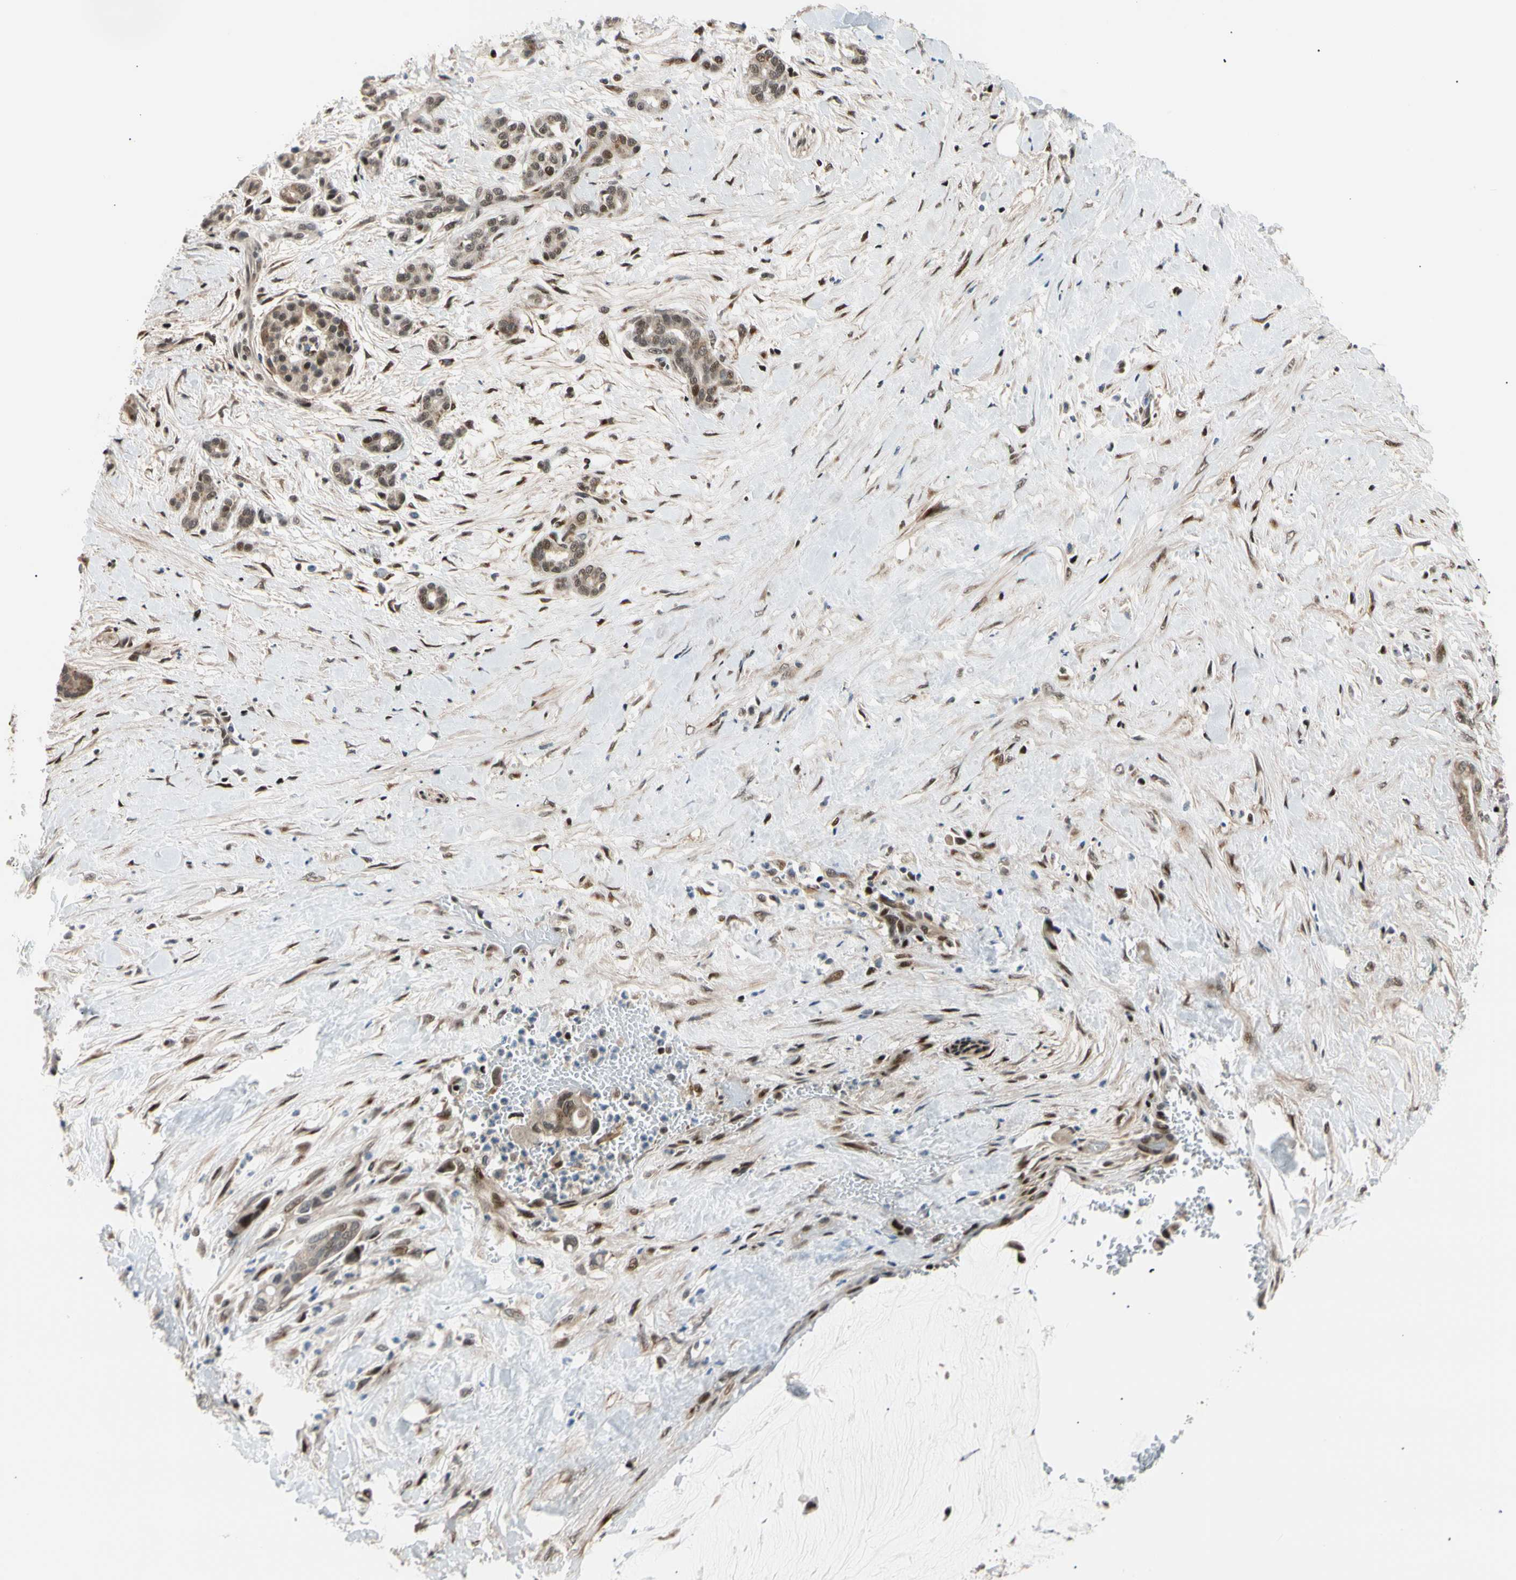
{"staining": {"intensity": "moderate", "quantity": "25%-75%", "location": "nuclear"}, "tissue": "pancreatic cancer", "cell_type": "Tumor cells", "image_type": "cancer", "snomed": [{"axis": "morphology", "description": "Adenocarcinoma, NOS"}, {"axis": "topography", "description": "Pancreas"}], "caption": "Pancreatic adenocarcinoma stained with IHC demonstrates moderate nuclear positivity in about 25%-75% of tumor cells.", "gene": "E2F1", "patient": {"sex": "male", "age": 41}}